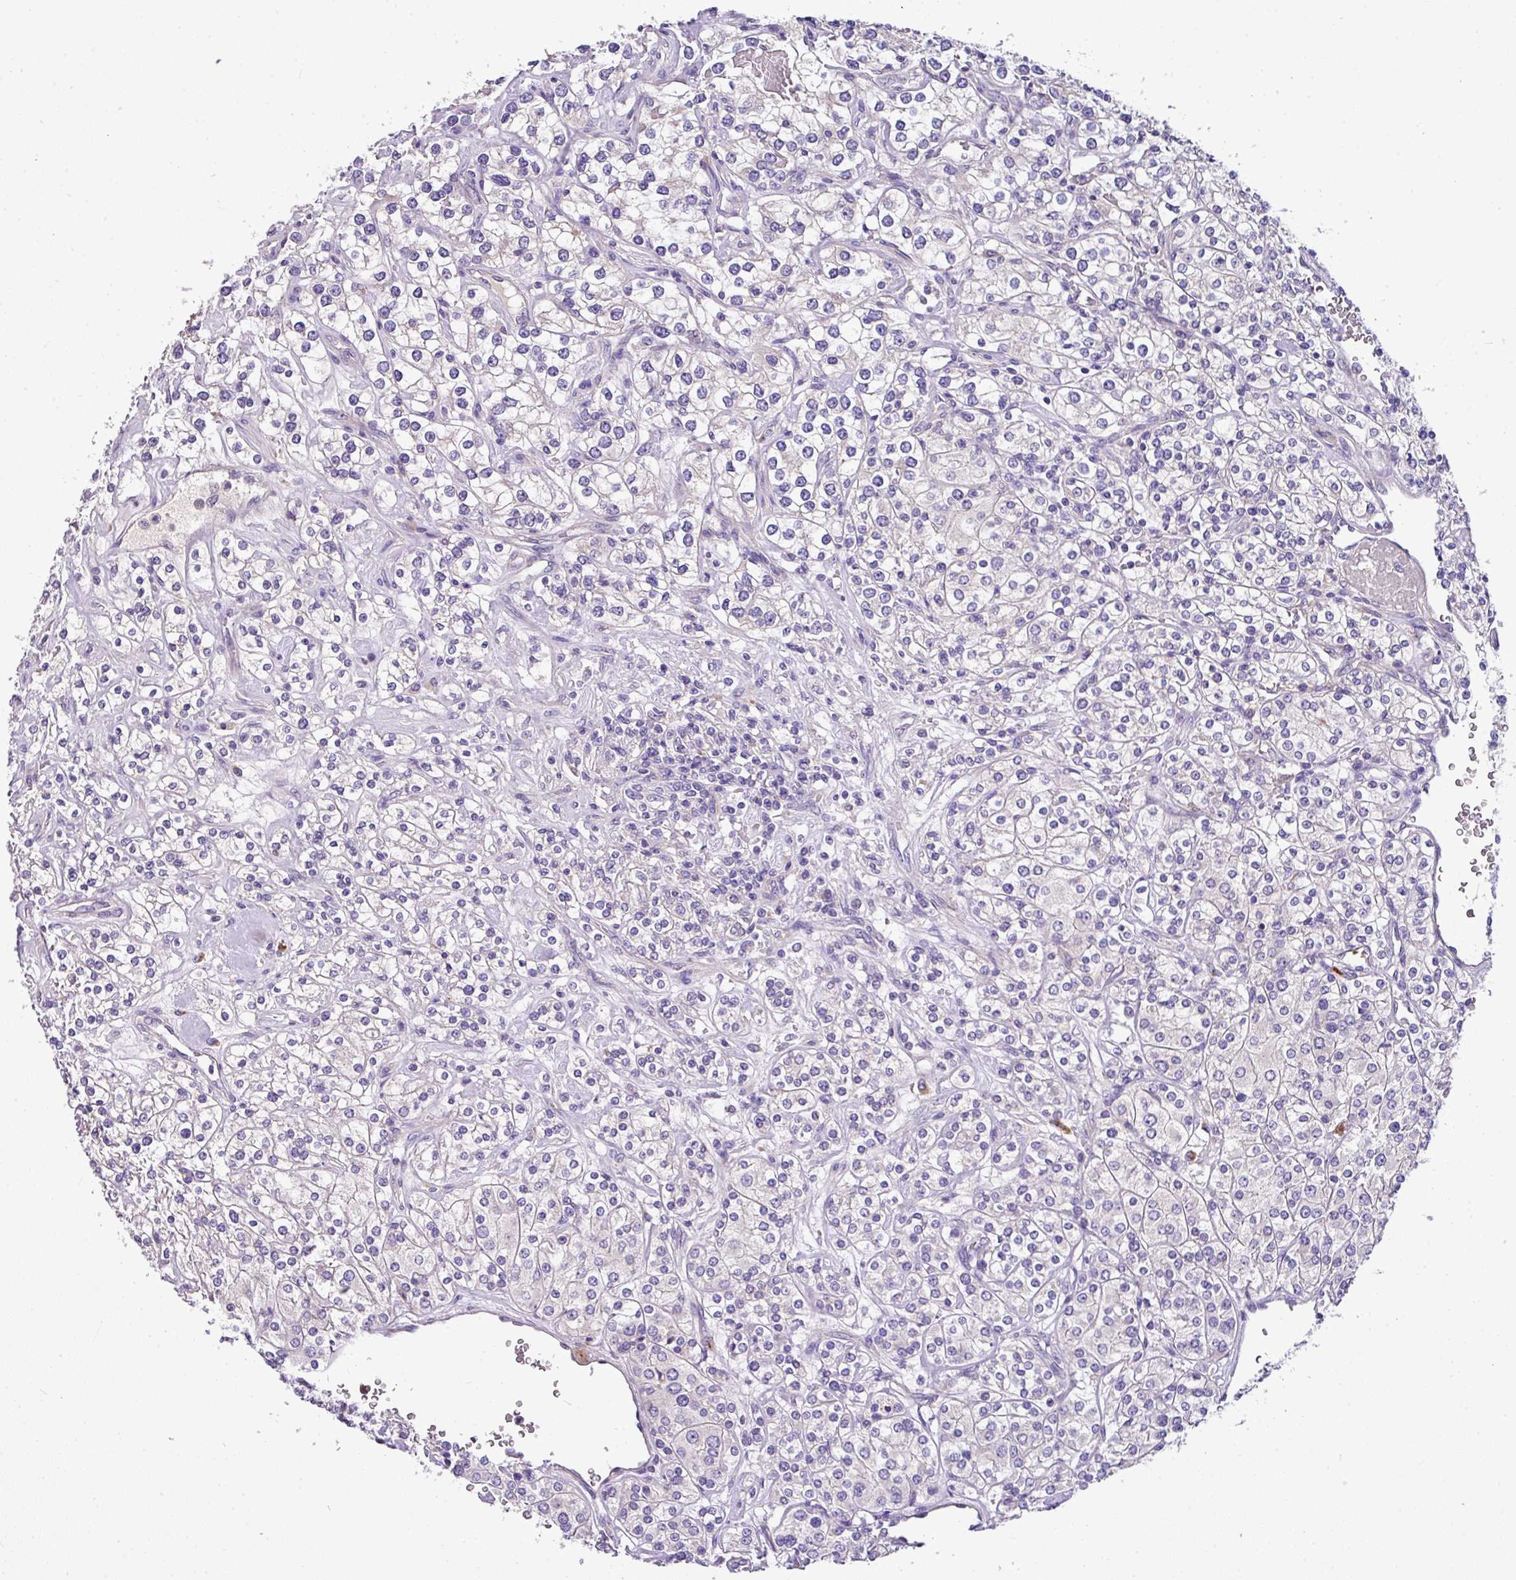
{"staining": {"intensity": "negative", "quantity": "none", "location": "none"}, "tissue": "renal cancer", "cell_type": "Tumor cells", "image_type": "cancer", "snomed": [{"axis": "morphology", "description": "Adenocarcinoma, NOS"}, {"axis": "topography", "description": "Kidney"}], "caption": "Immunohistochemical staining of human renal cancer demonstrates no significant expression in tumor cells. Nuclei are stained in blue.", "gene": "ANXA2R", "patient": {"sex": "male", "age": 77}}